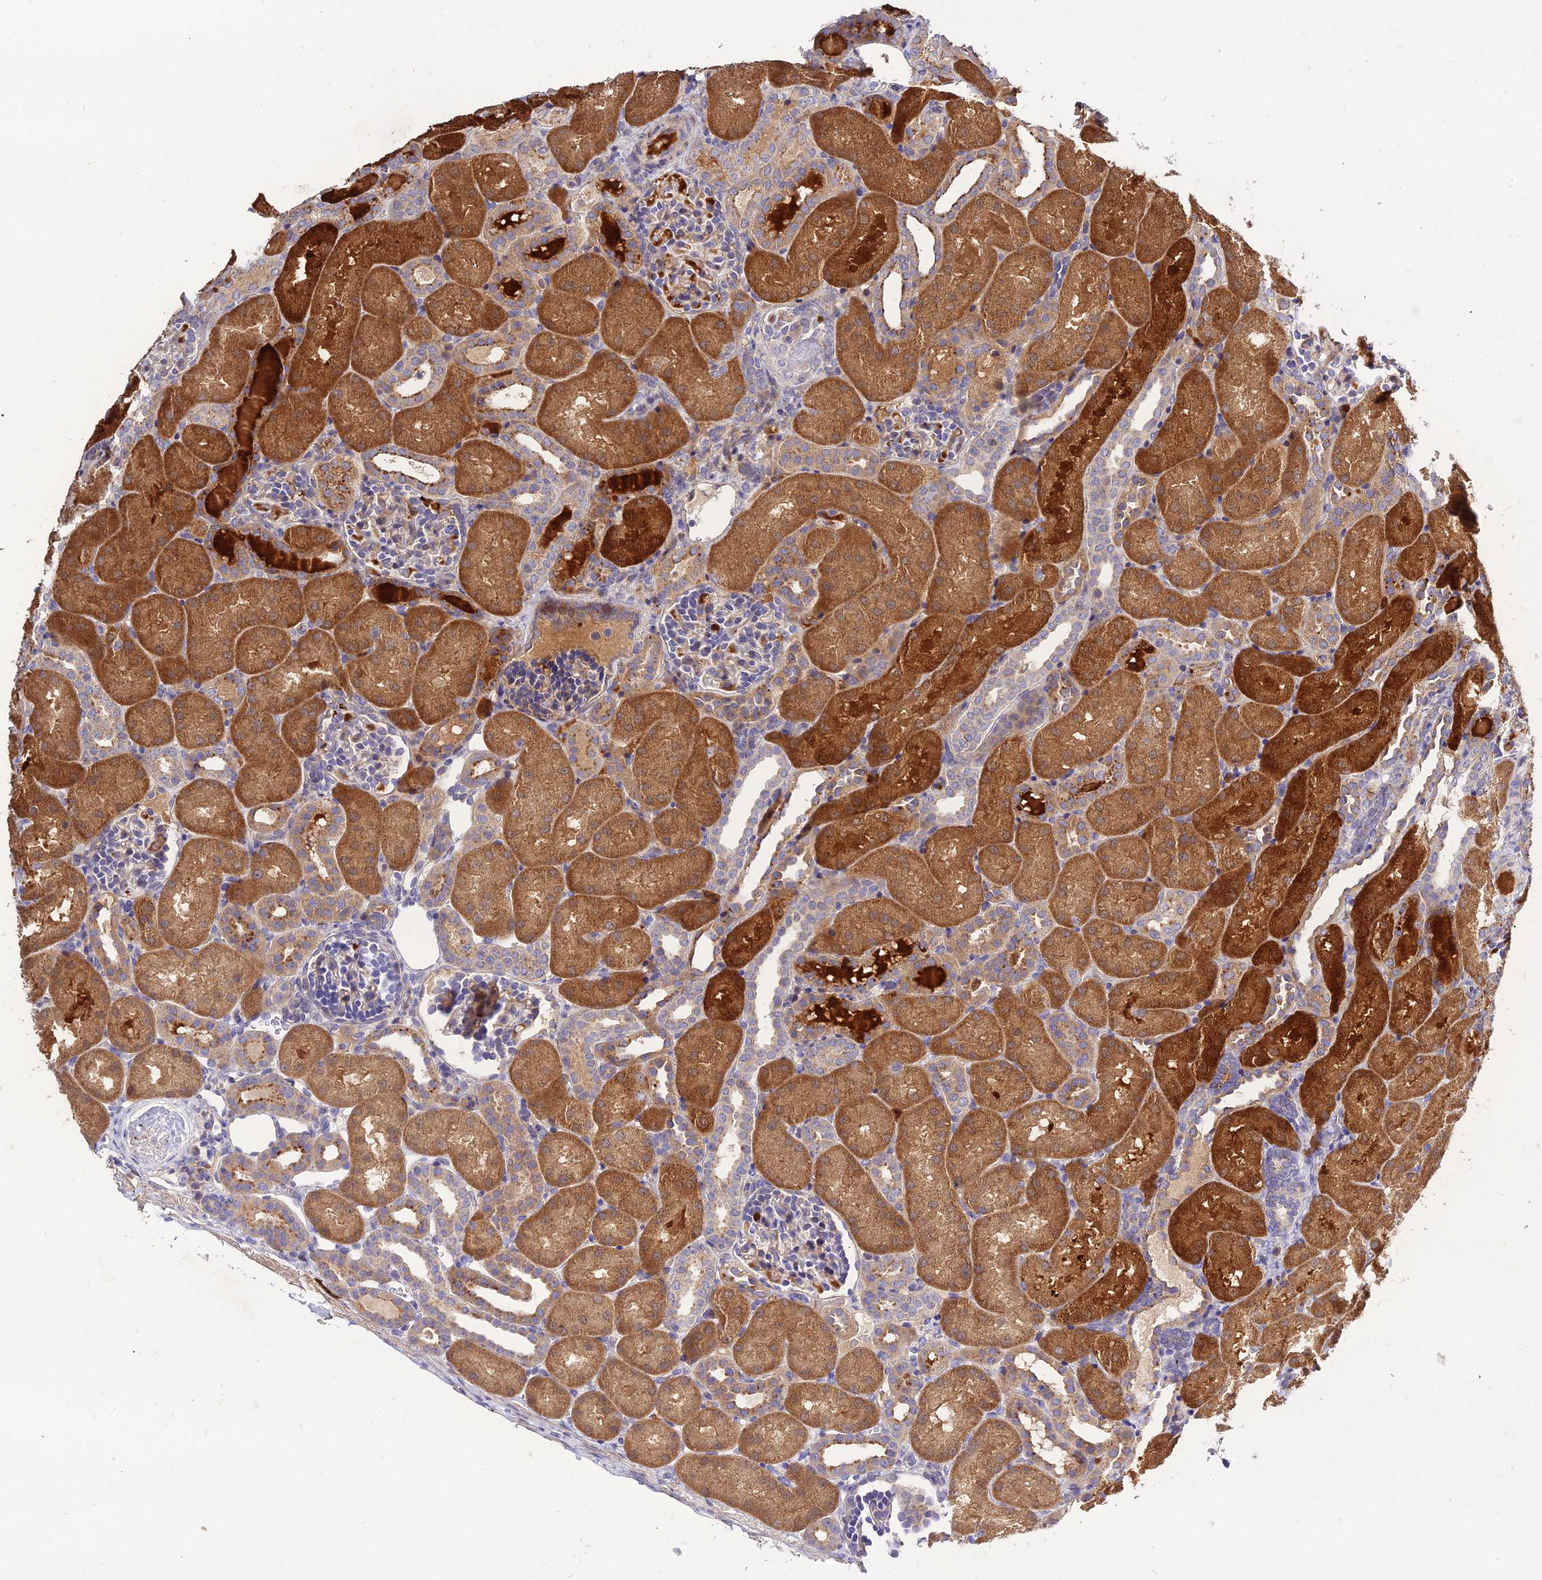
{"staining": {"intensity": "weak", "quantity": "<25%", "location": "cytoplasmic/membranous"}, "tissue": "kidney", "cell_type": "Cells in glomeruli", "image_type": "normal", "snomed": [{"axis": "morphology", "description": "Normal tissue, NOS"}, {"axis": "topography", "description": "Kidney"}], "caption": "Immunohistochemistry (IHC) photomicrograph of benign kidney: human kidney stained with DAB (3,3'-diaminobenzidine) reveals no significant protein expression in cells in glomeruli.", "gene": "EID2", "patient": {"sex": "male", "age": 1}}